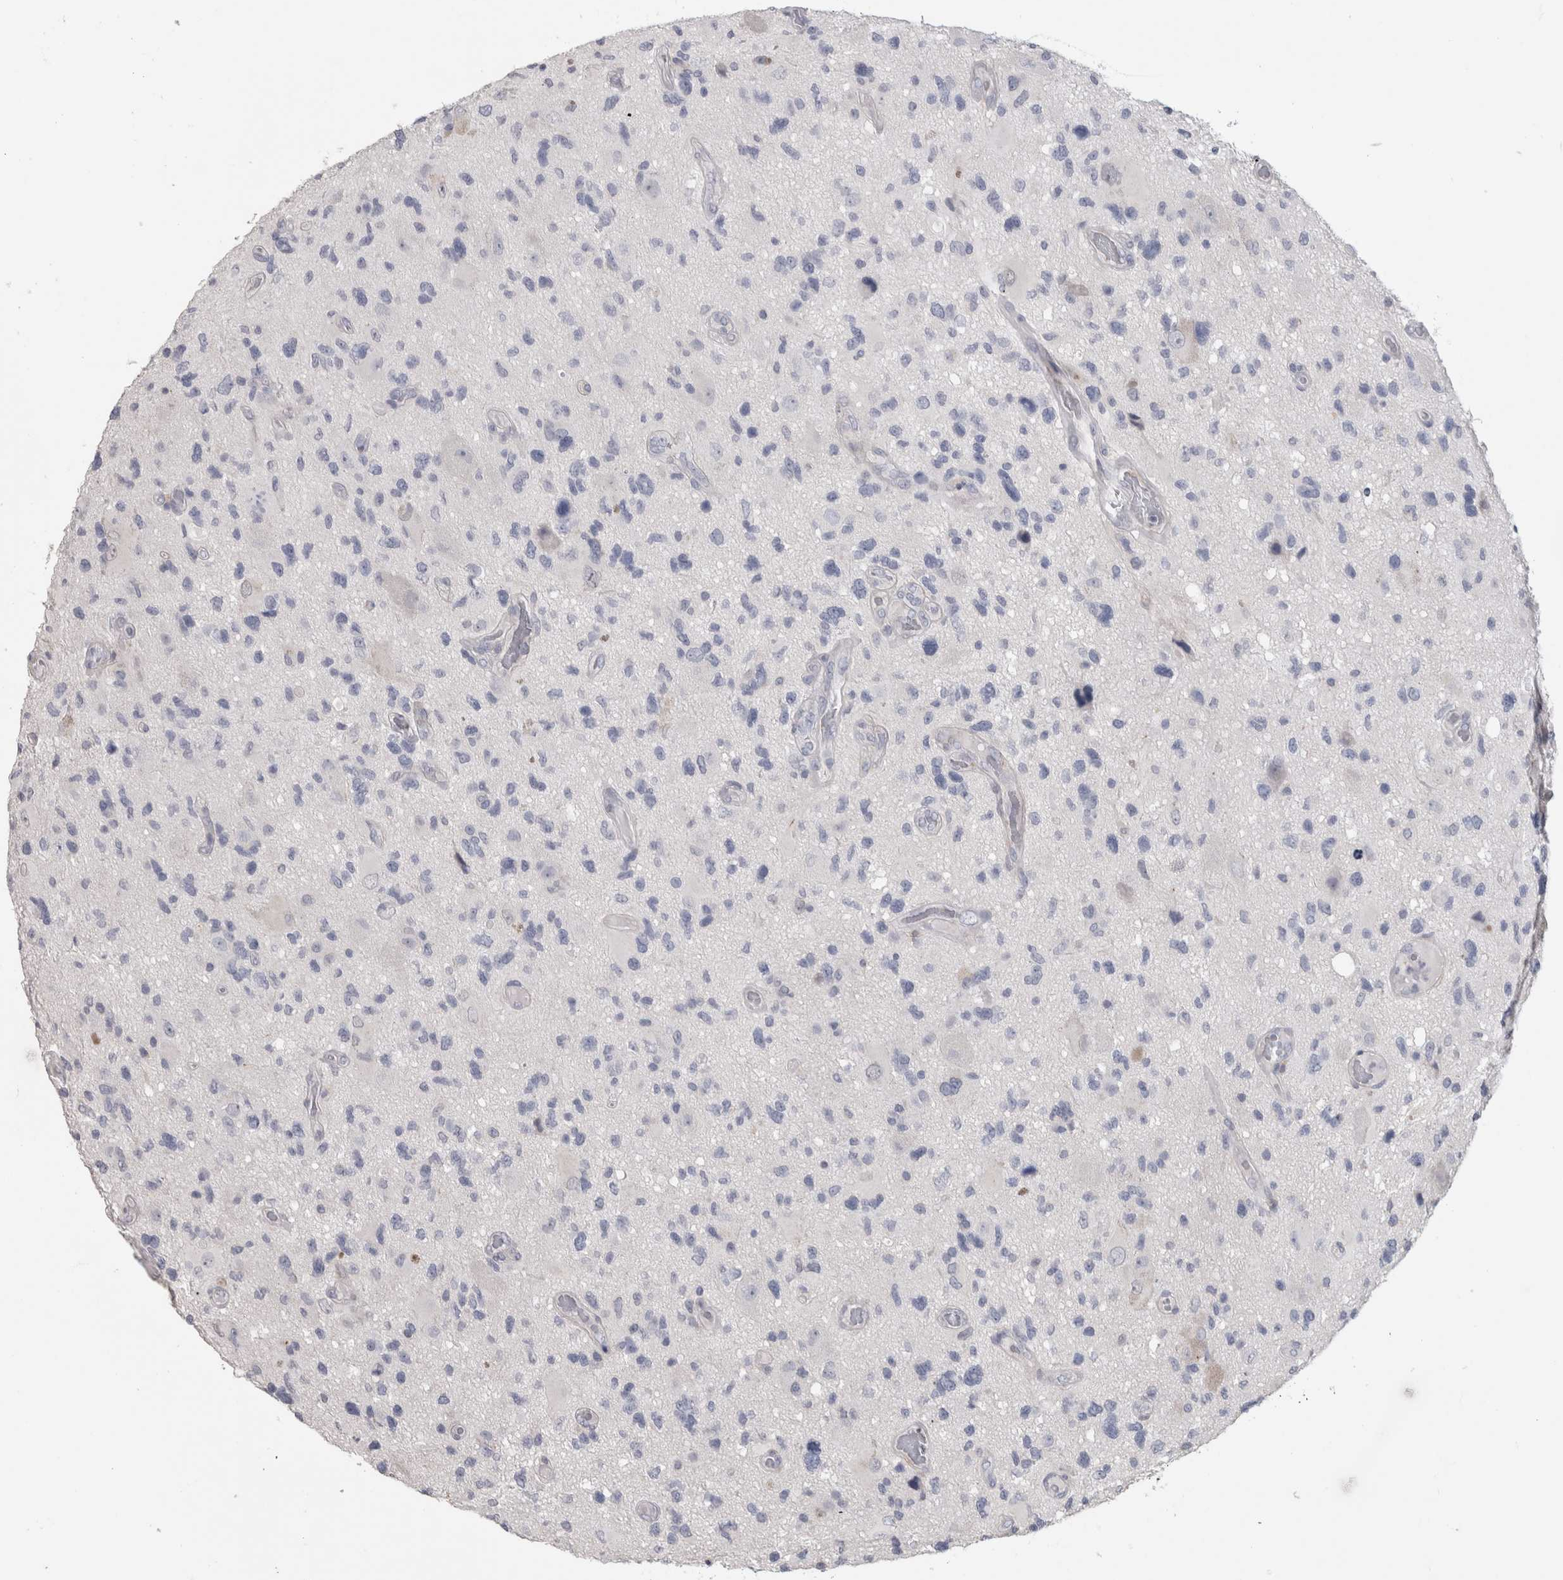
{"staining": {"intensity": "negative", "quantity": "none", "location": "none"}, "tissue": "glioma", "cell_type": "Tumor cells", "image_type": "cancer", "snomed": [{"axis": "morphology", "description": "Glioma, malignant, High grade"}, {"axis": "topography", "description": "Brain"}], "caption": "Immunohistochemistry (IHC) photomicrograph of neoplastic tissue: human malignant high-grade glioma stained with DAB demonstrates no significant protein expression in tumor cells.", "gene": "IL33", "patient": {"sex": "male", "age": 33}}